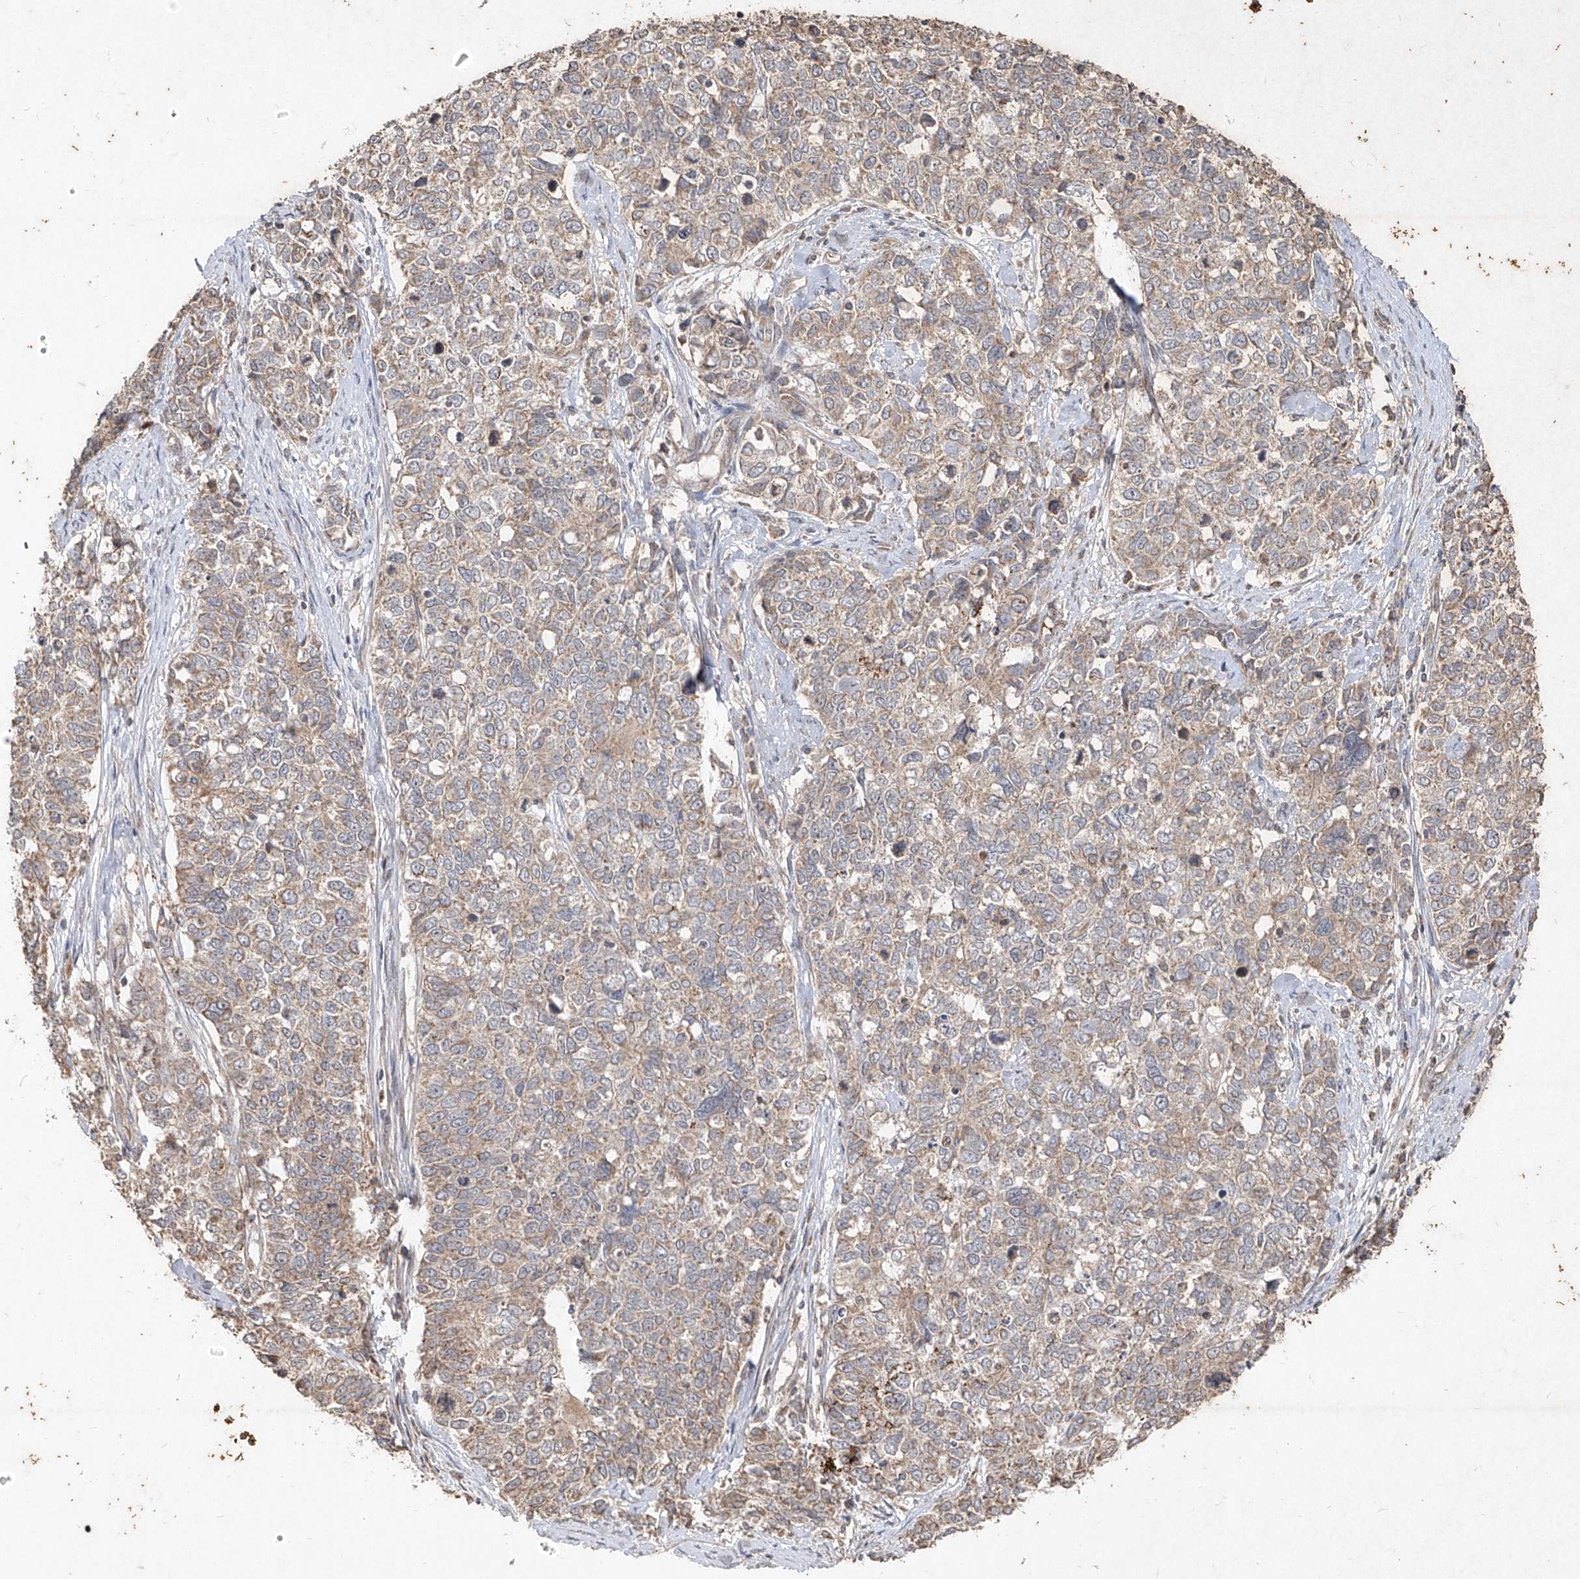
{"staining": {"intensity": "weak", "quantity": ">75%", "location": "cytoplasmic/membranous"}, "tissue": "cervical cancer", "cell_type": "Tumor cells", "image_type": "cancer", "snomed": [{"axis": "morphology", "description": "Squamous cell carcinoma, NOS"}, {"axis": "topography", "description": "Cervix"}], "caption": "This photomicrograph exhibits immunohistochemistry staining of human cervical squamous cell carcinoma, with low weak cytoplasmic/membranous expression in about >75% of tumor cells.", "gene": "ABCD3", "patient": {"sex": "female", "age": 63}}